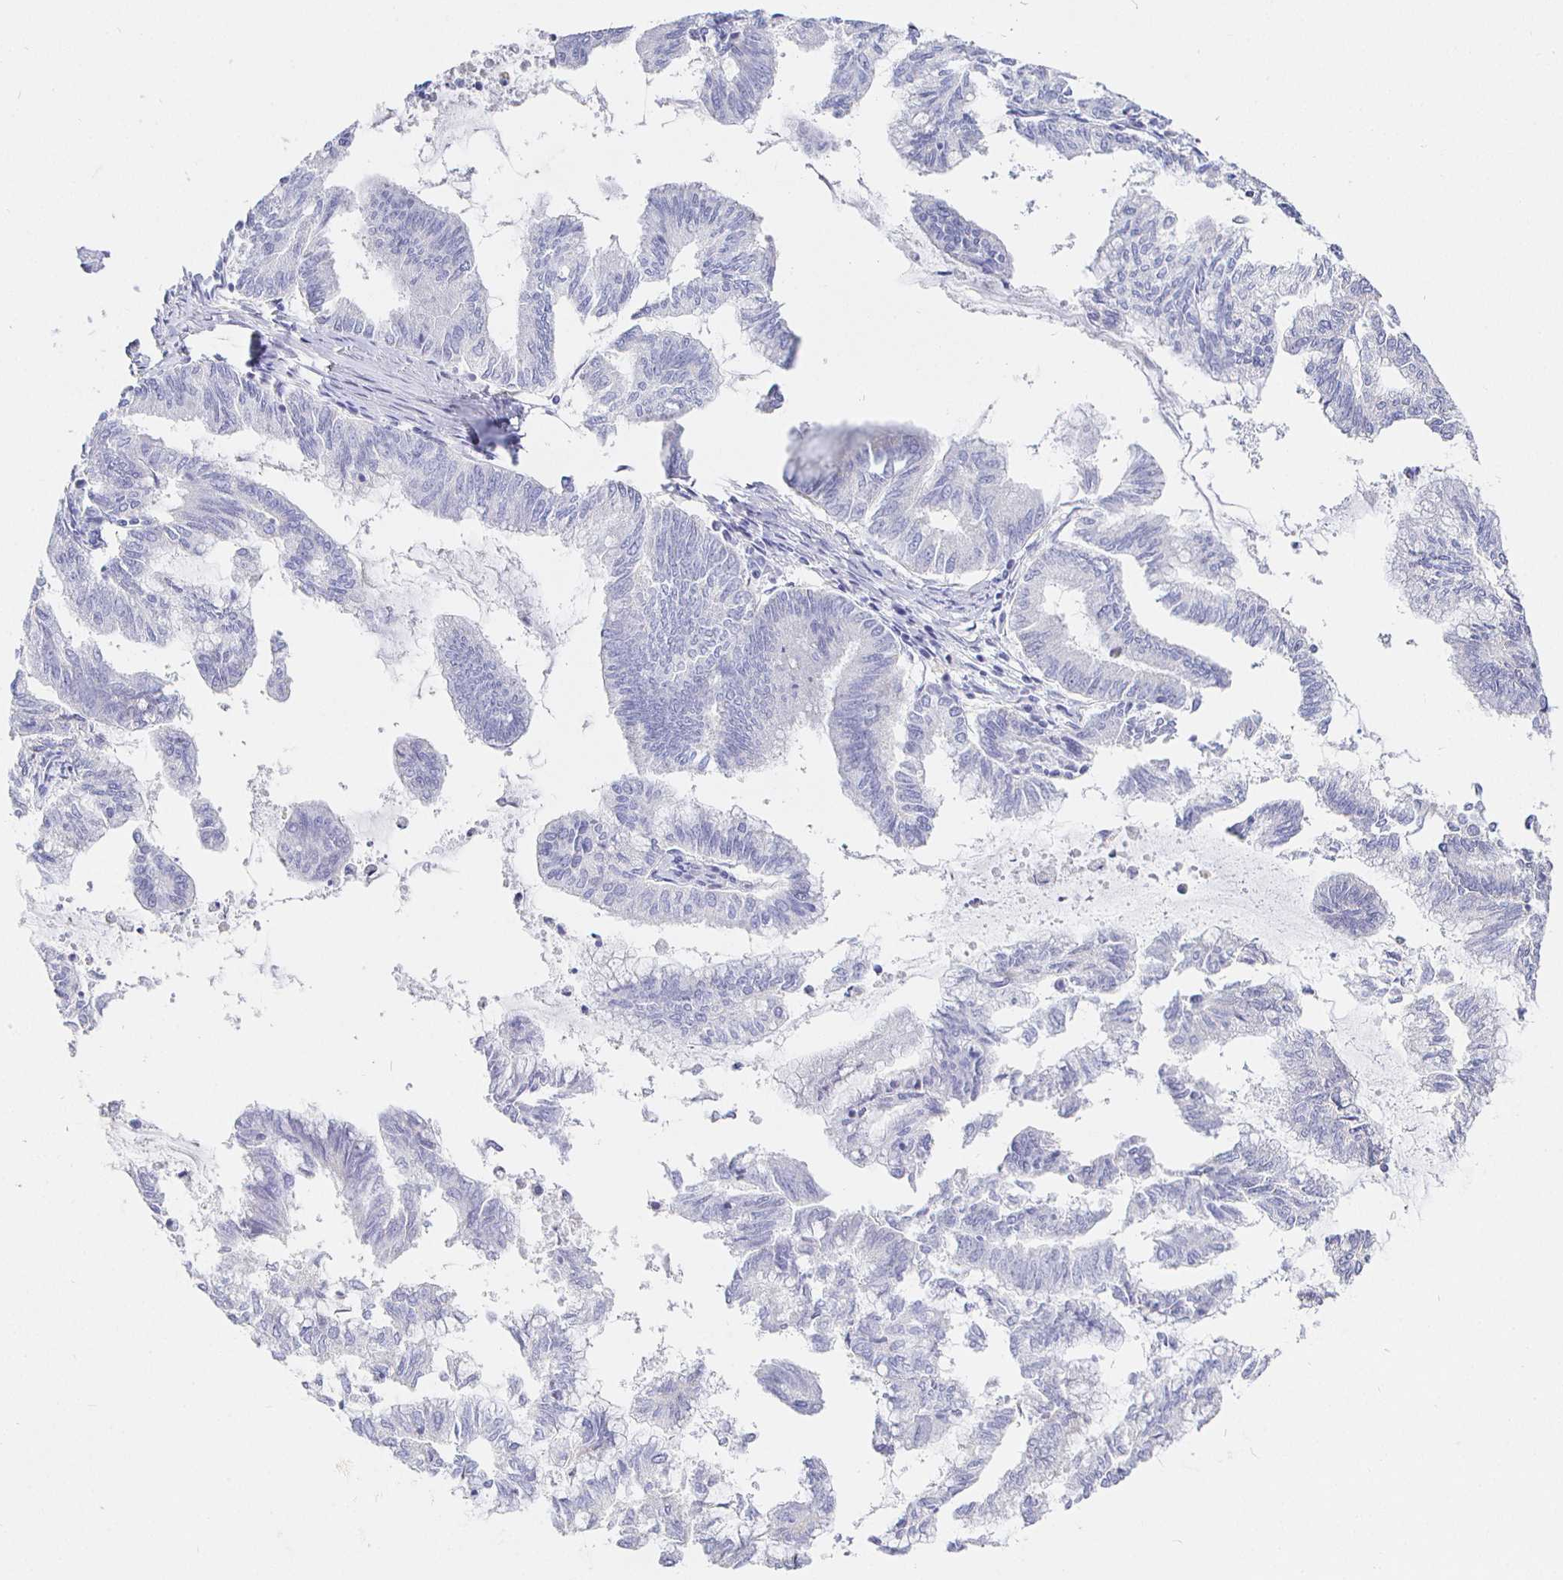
{"staining": {"intensity": "negative", "quantity": "none", "location": "none"}, "tissue": "endometrial cancer", "cell_type": "Tumor cells", "image_type": "cancer", "snomed": [{"axis": "morphology", "description": "Adenocarcinoma, NOS"}, {"axis": "topography", "description": "Endometrium"}], "caption": "DAB immunohistochemical staining of endometrial cancer reveals no significant positivity in tumor cells.", "gene": "CR2", "patient": {"sex": "female", "age": 79}}